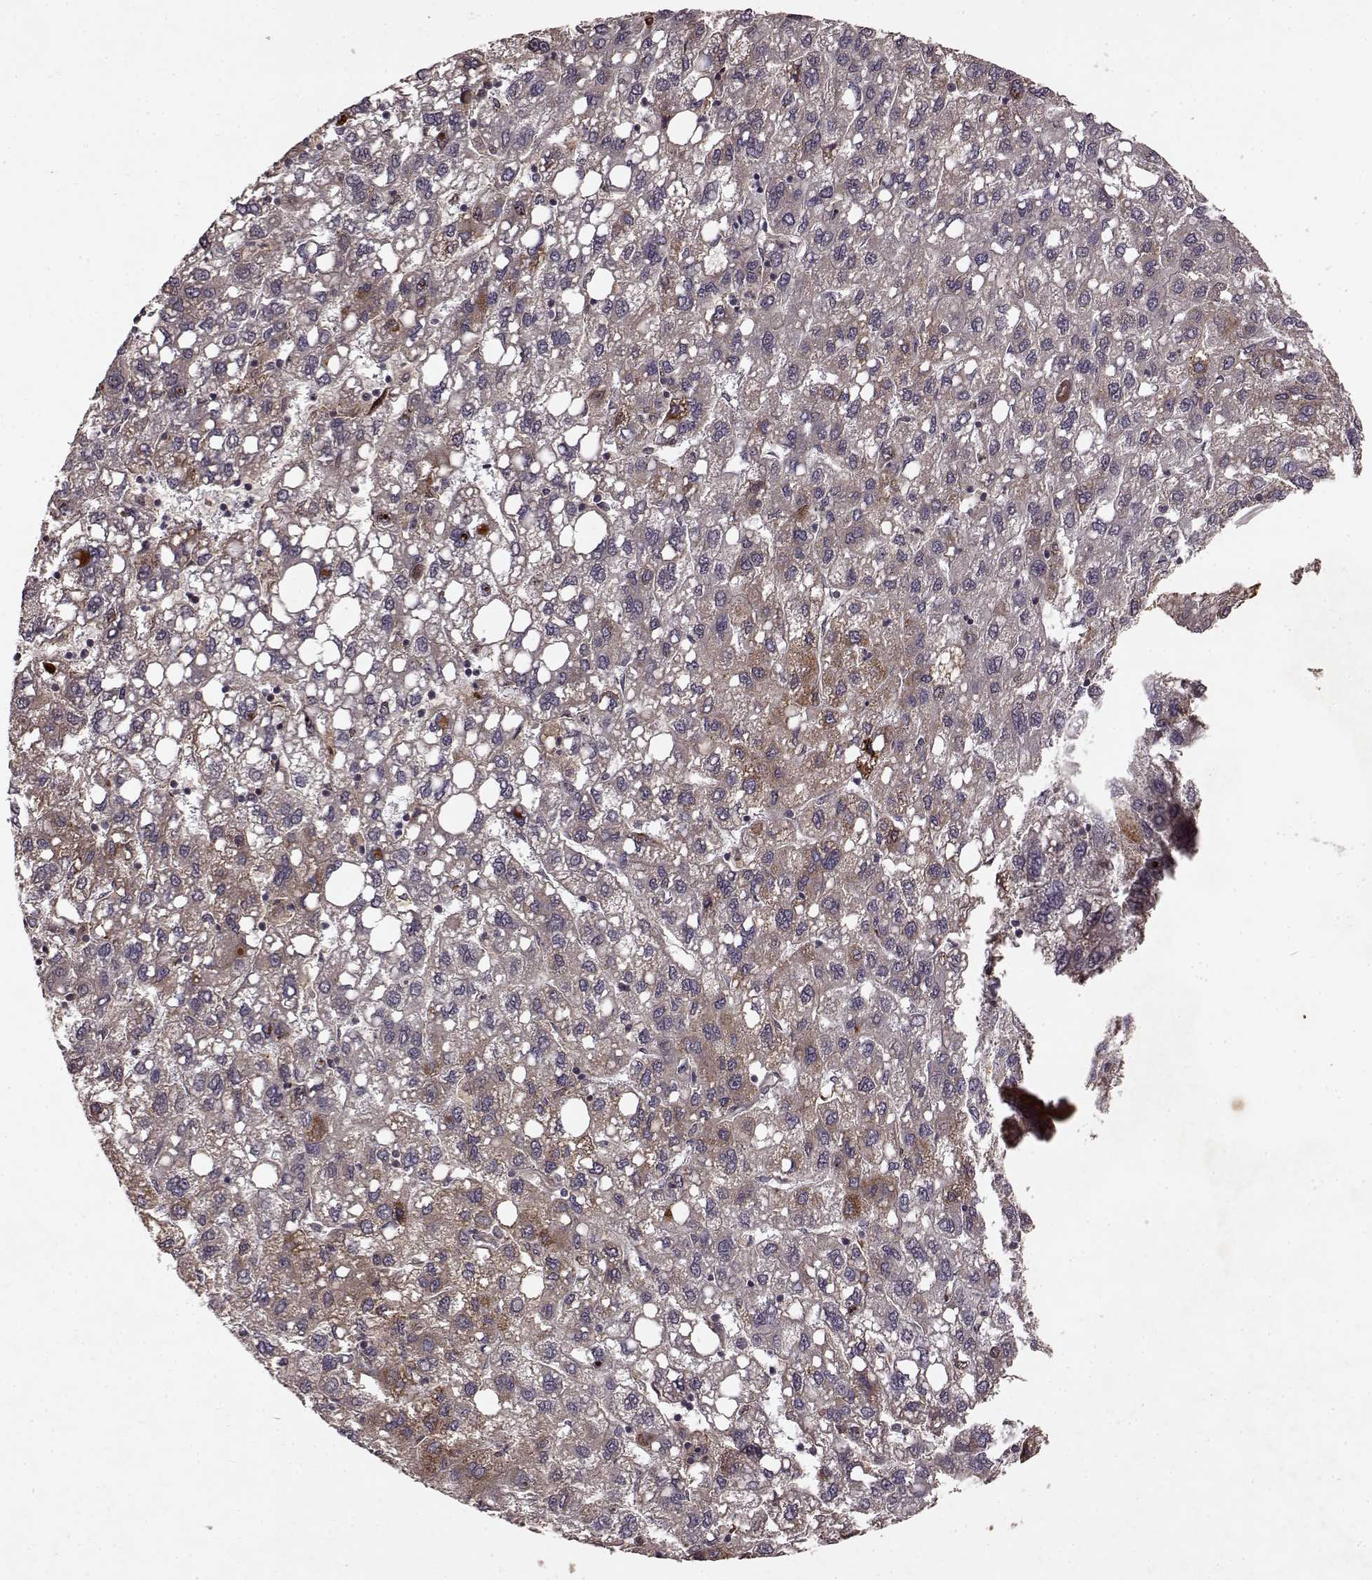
{"staining": {"intensity": "moderate", "quantity": "<25%", "location": "cytoplasmic/membranous"}, "tissue": "liver cancer", "cell_type": "Tumor cells", "image_type": "cancer", "snomed": [{"axis": "morphology", "description": "Carcinoma, Hepatocellular, NOS"}, {"axis": "topography", "description": "Liver"}], "caption": "Liver cancer (hepatocellular carcinoma) stained with immunohistochemistry (IHC) exhibits moderate cytoplasmic/membranous expression in about <25% of tumor cells.", "gene": "FSTL1", "patient": {"sex": "female", "age": 82}}